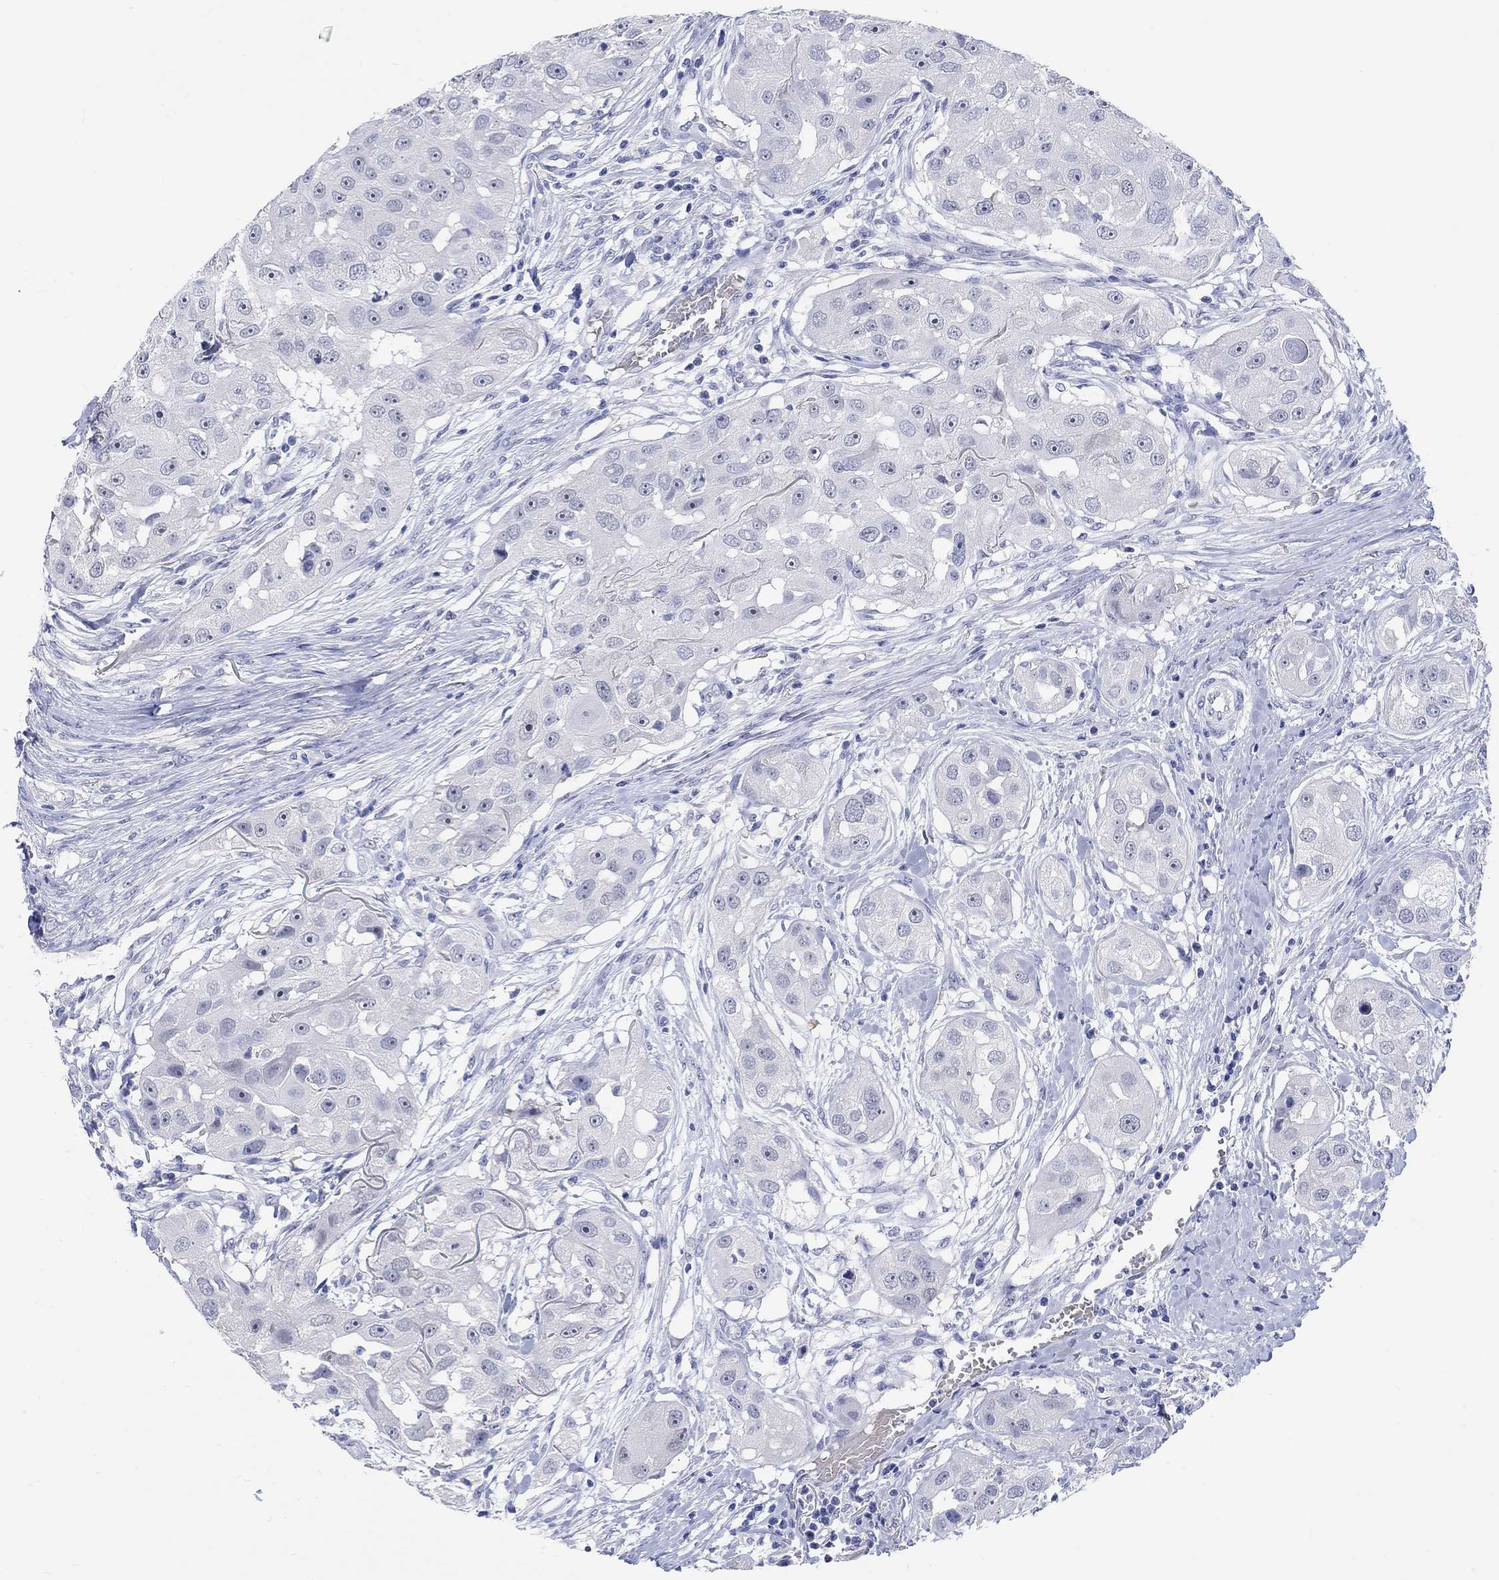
{"staining": {"intensity": "negative", "quantity": "none", "location": "none"}, "tissue": "head and neck cancer", "cell_type": "Tumor cells", "image_type": "cancer", "snomed": [{"axis": "morphology", "description": "Squamous cell carcinoma, NOS"}, {"axis": "topography", "description": "Head-Neck"}], "caption": "Head and neck cancer (squamous cell carcinoma) stained for a protein using immunohistochemistry displays no expression tumor cells.", "gene": "GRIA3", "patient": {"sex": "male", "age": 51}}